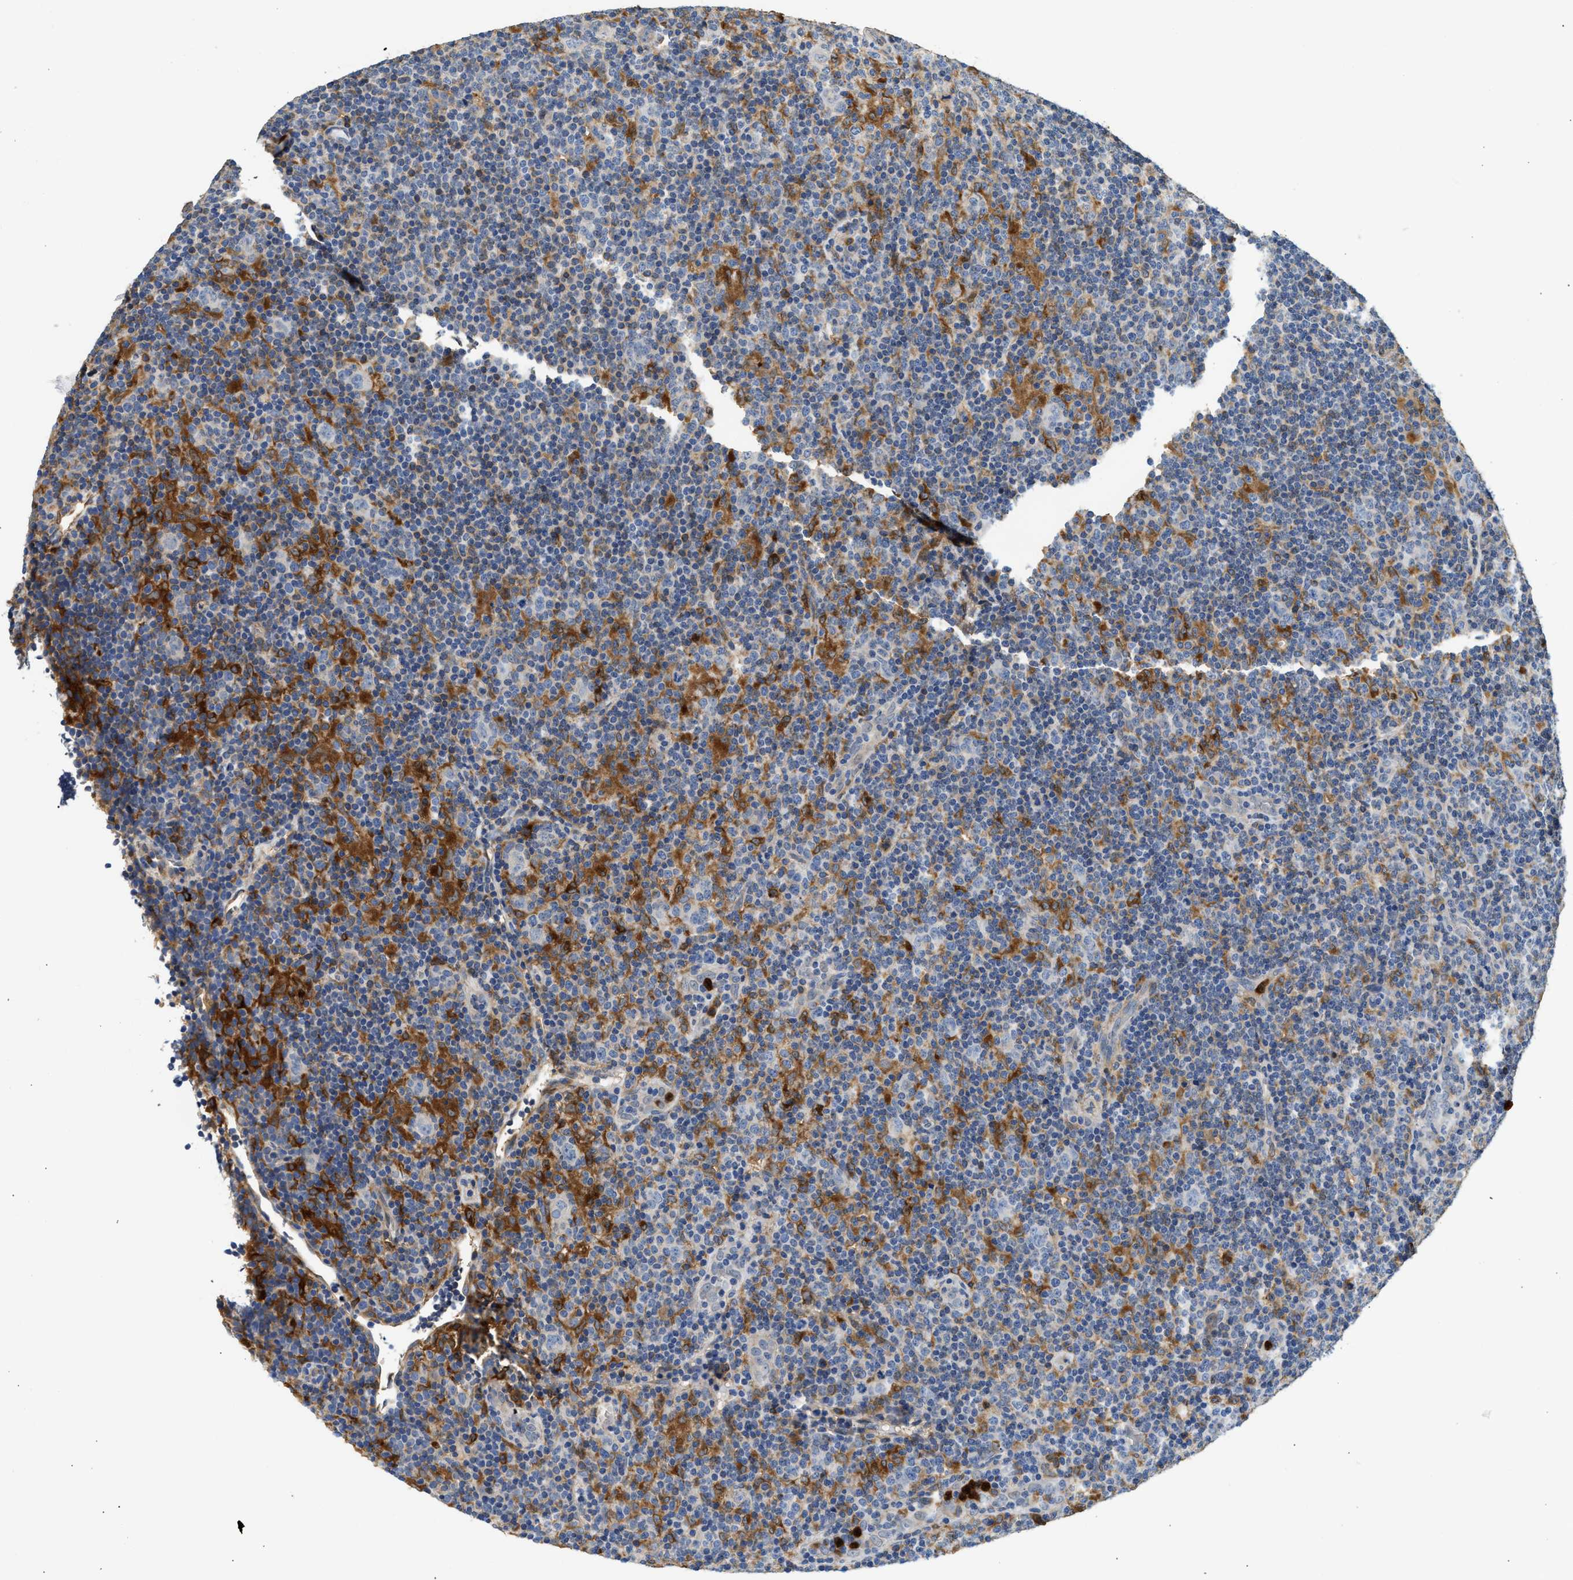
{"staining": {"intensity": "negative", "quantity": "none", "location": "none"}, "tissue": "lymphoma", "cell_type": "Tumor cells", "image_type": "cancer", "snomed": [{"axis": "morphology", "description": "Hodgkin's disease, NOS"}, {"axis": "topography", "description": "Lymph node"}], "caption": "Image shows no significant protein staining in tumor cells of lymphoma.", "gene": "RAB31", "patient": {"sex": "female", "age": 57}}